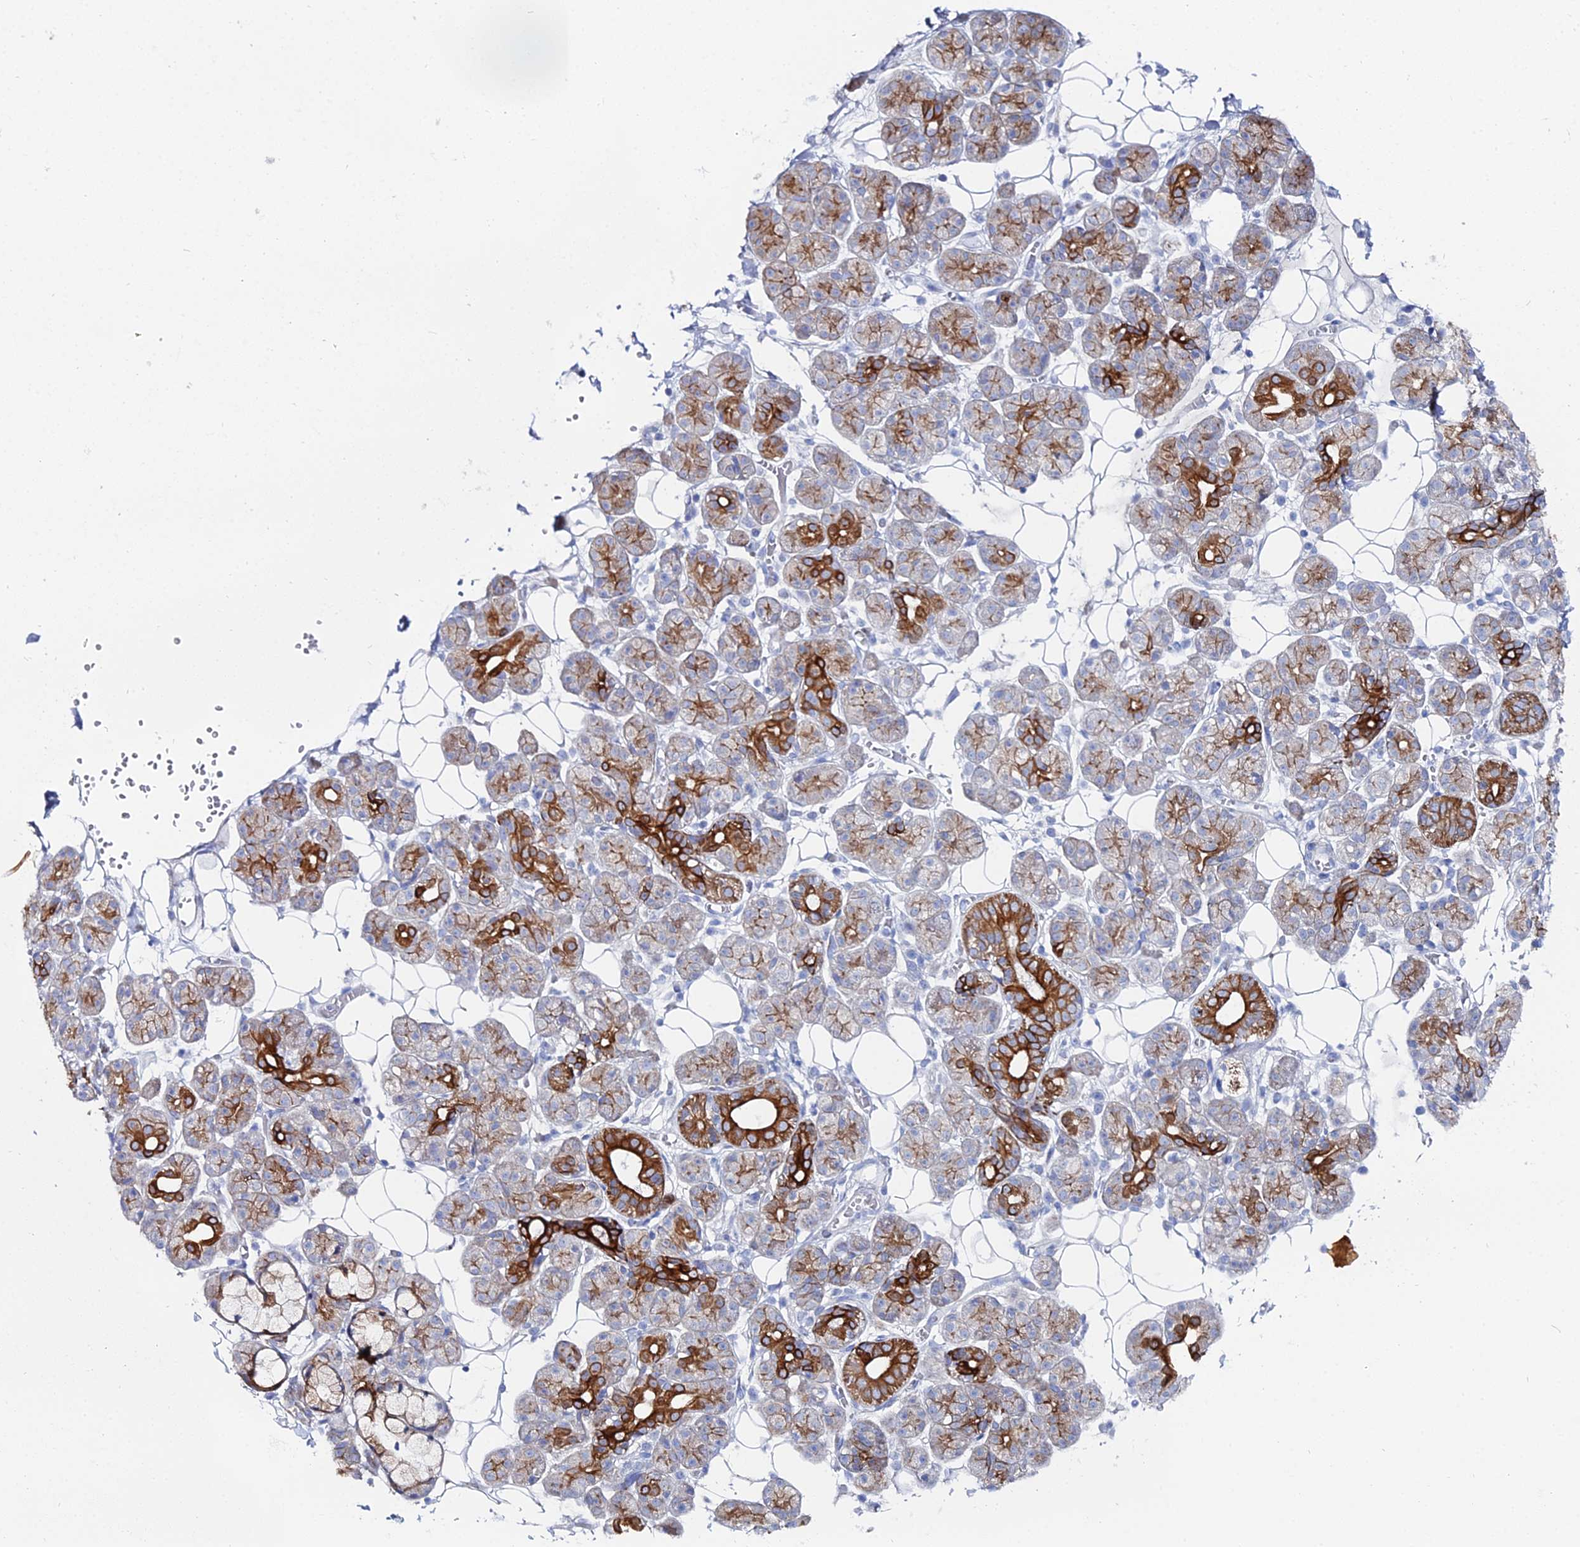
{"staining": {"intensity": "strong", "quantity": "25%-75%", "location": "cytoplasmic/membranous"}, "tissue": "salivary gland", "cell_type": "Glandular cells", "image_type": "normal", "snomed": [{"axis": "morphology", "description": "Normal tissue, NOS"}, {"axis": "topography", "description": "Salivary gland"}], "caption": "Glandular cells demonstrate high levels of strong cytoplasmic/membranous expression in approximately 25%-75% of cells in unremarkable salivary gland. (IHC, brightfield microscopy, high magnification).", "gene": "DHX34", "patient": {"sex": "male", "age": 63}}